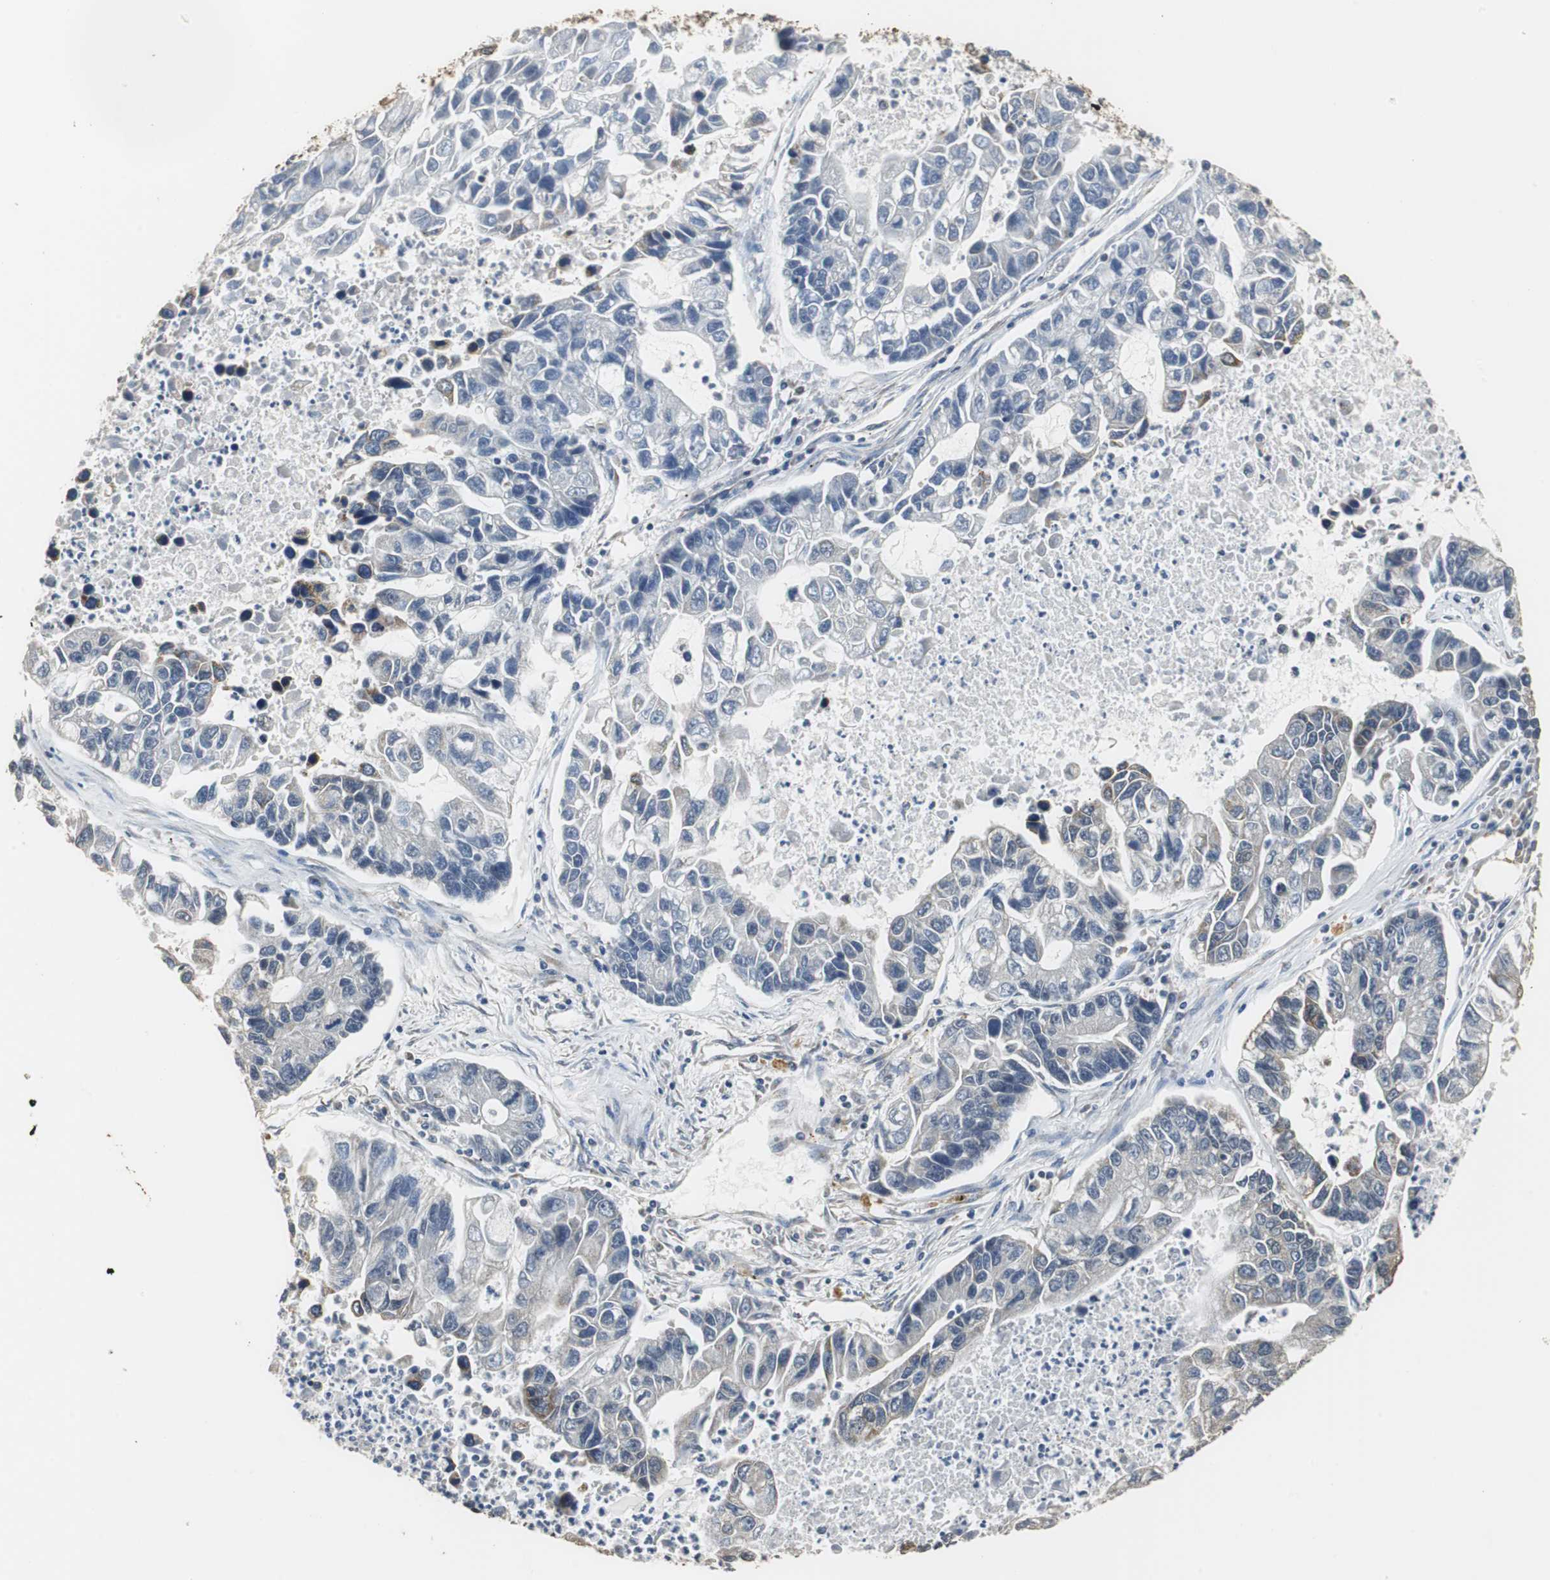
{"staining": {"intensity": "moderate", "quantity": "<25%", "location": "cytoplasmic/membranous"}, "tissue": "lung cancer", "cell_type": "Tumor cells", "image_type": "cancer", "snomed": [{"axis": "morphology", "description": "Adenocarcinoma, NOS"}, {"axis": "topography", "description": "Lung"}], "caption": "The immunohistochemical stain labels moderate cytoplasmic/membranous positivity in tumor cells of lung cancer tissue. (DAB IHC, brown staining for protein, blue staining for nuclei).", "gene": "HMGCL", "patient": {"sex": "female", "age": 51}}